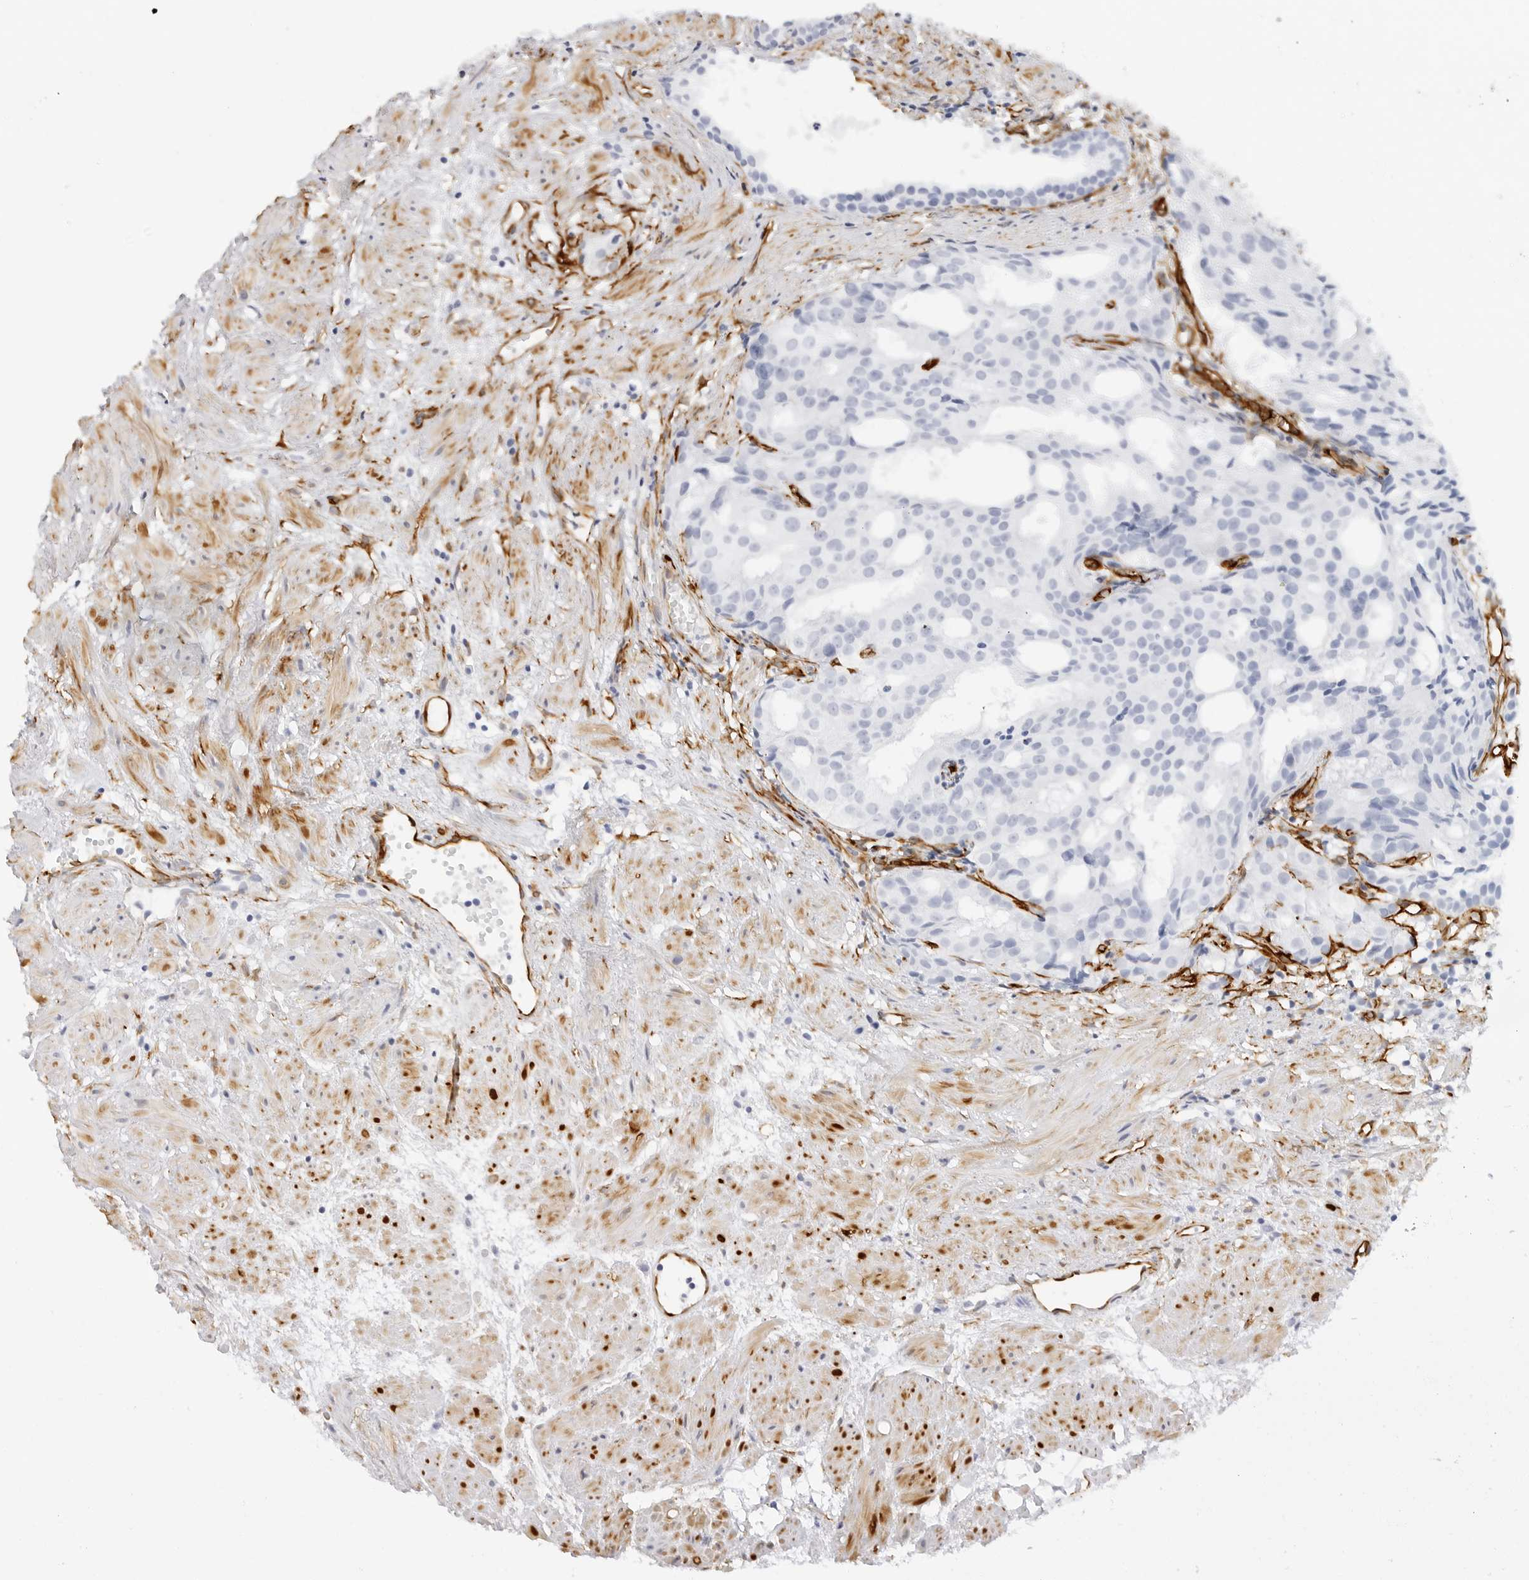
{"staining": {"intensity": "negative", "quantity": "none", "location": "none"}, "tissue": "prostate cancer", "cell_type": "Tumor cells", "image_type": "cancer", "snomed": [{"axis": "morphology", "description": "Adenocarcinoma, Low grade"}, {"axis": "topography", "description": "Prostate"}], "caption": "Prostate cancer (low-grade adenocarcinoma) was stained to show a protein in brown. There is no significant expression in tumor cells.", "gene": "NES", "patient": {"sex": "male", "age": 88}}